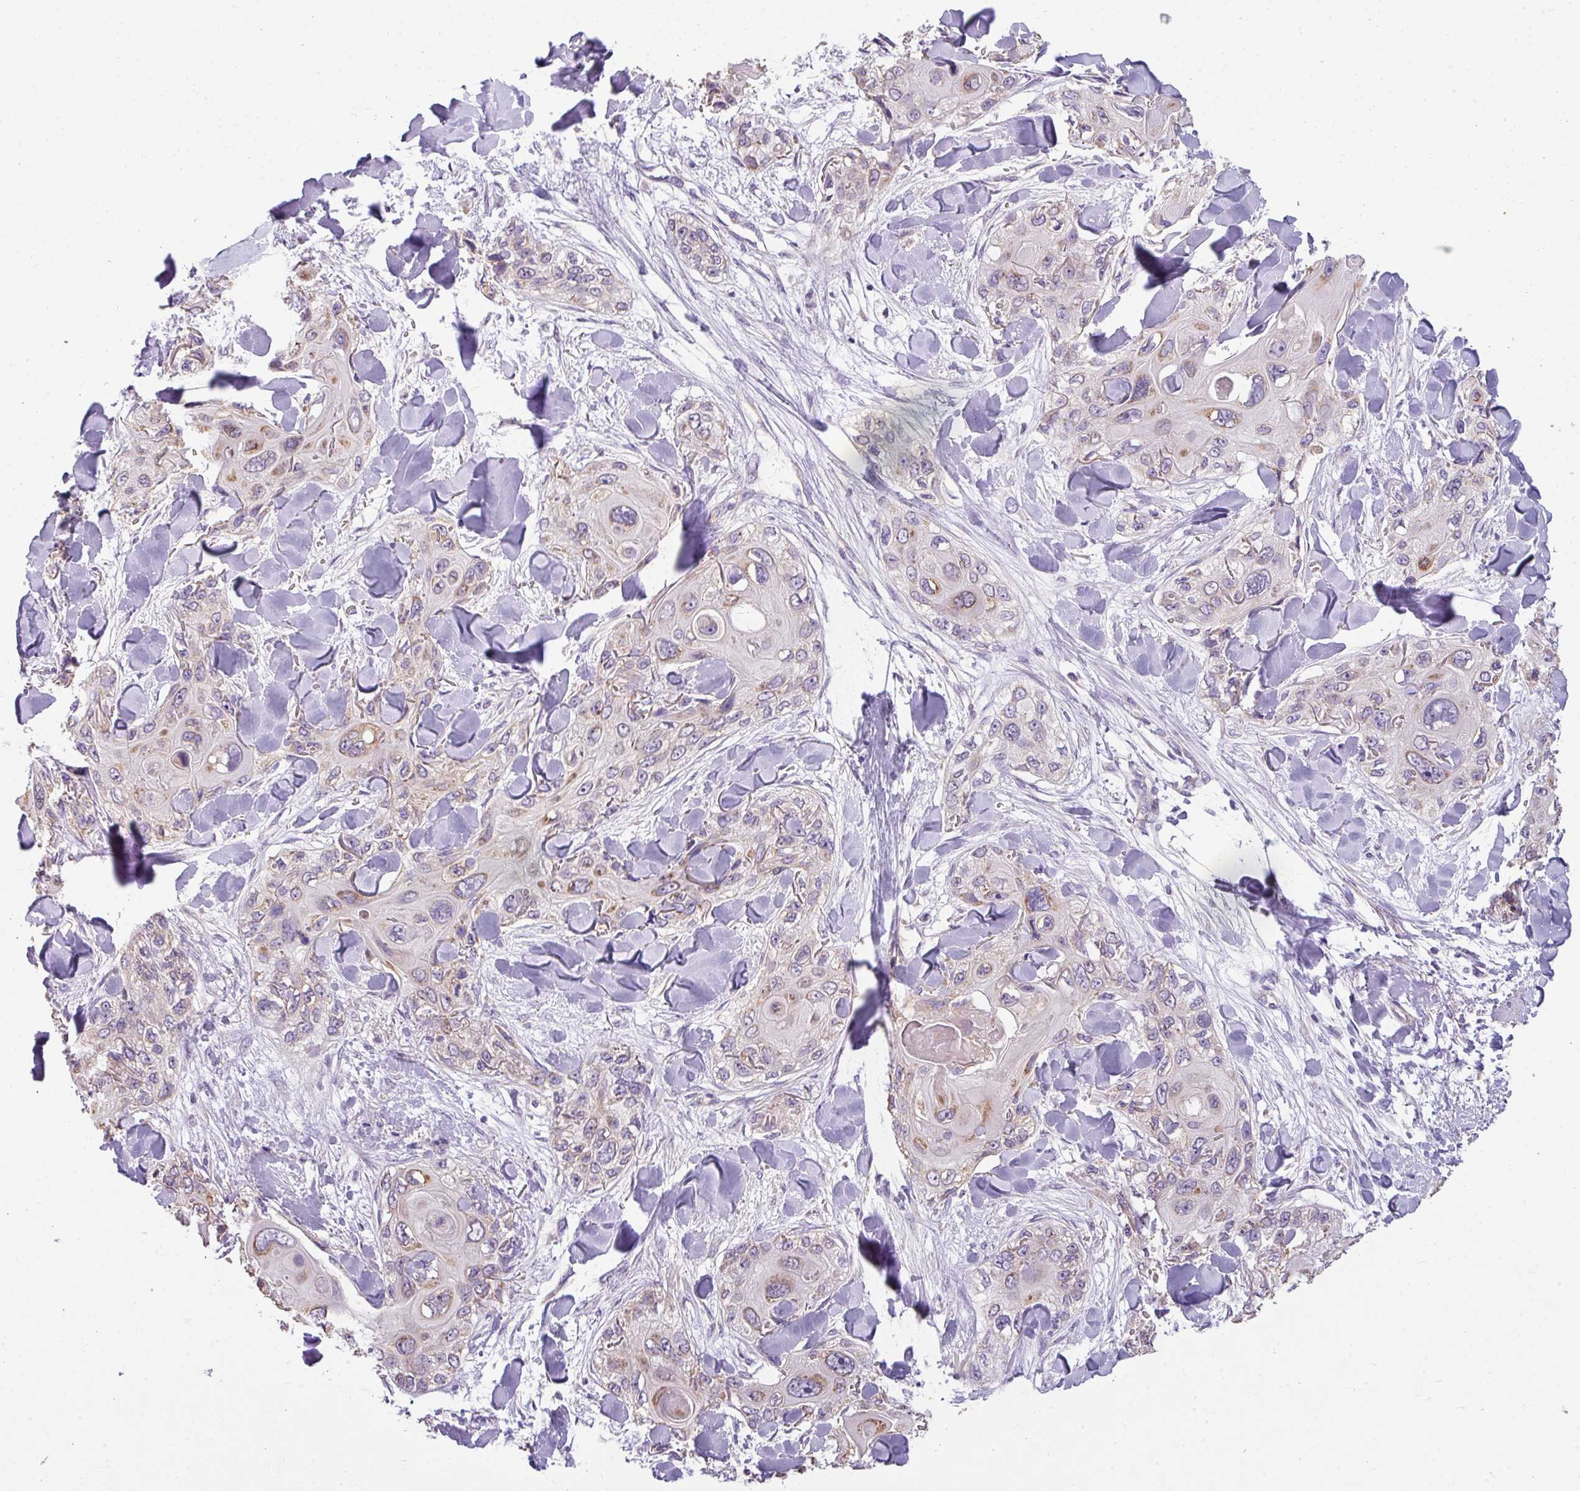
{"staining": {"intensity": "weak", "quantity": "<25%", "location": "cytoplasmic/membranous"}, "tissue": "skin cancer", "cell_type": "Tumor cells", "image_type": "cancer", "snomed": [{"axis": "morphology", "description": "Normal tissue, NOS"}, {"axis": "morphology", "description": "Squamous cell carcinoma, NOS"}, {"axis": "topography", "description": "Skin"}], "caption": "Immunohistochemistry (IHC) of skin squamous cell carcinoma displays no positivity in tumor cells.", "gene": "PALS2", "patient": {"sex": "male", "age": 72}}